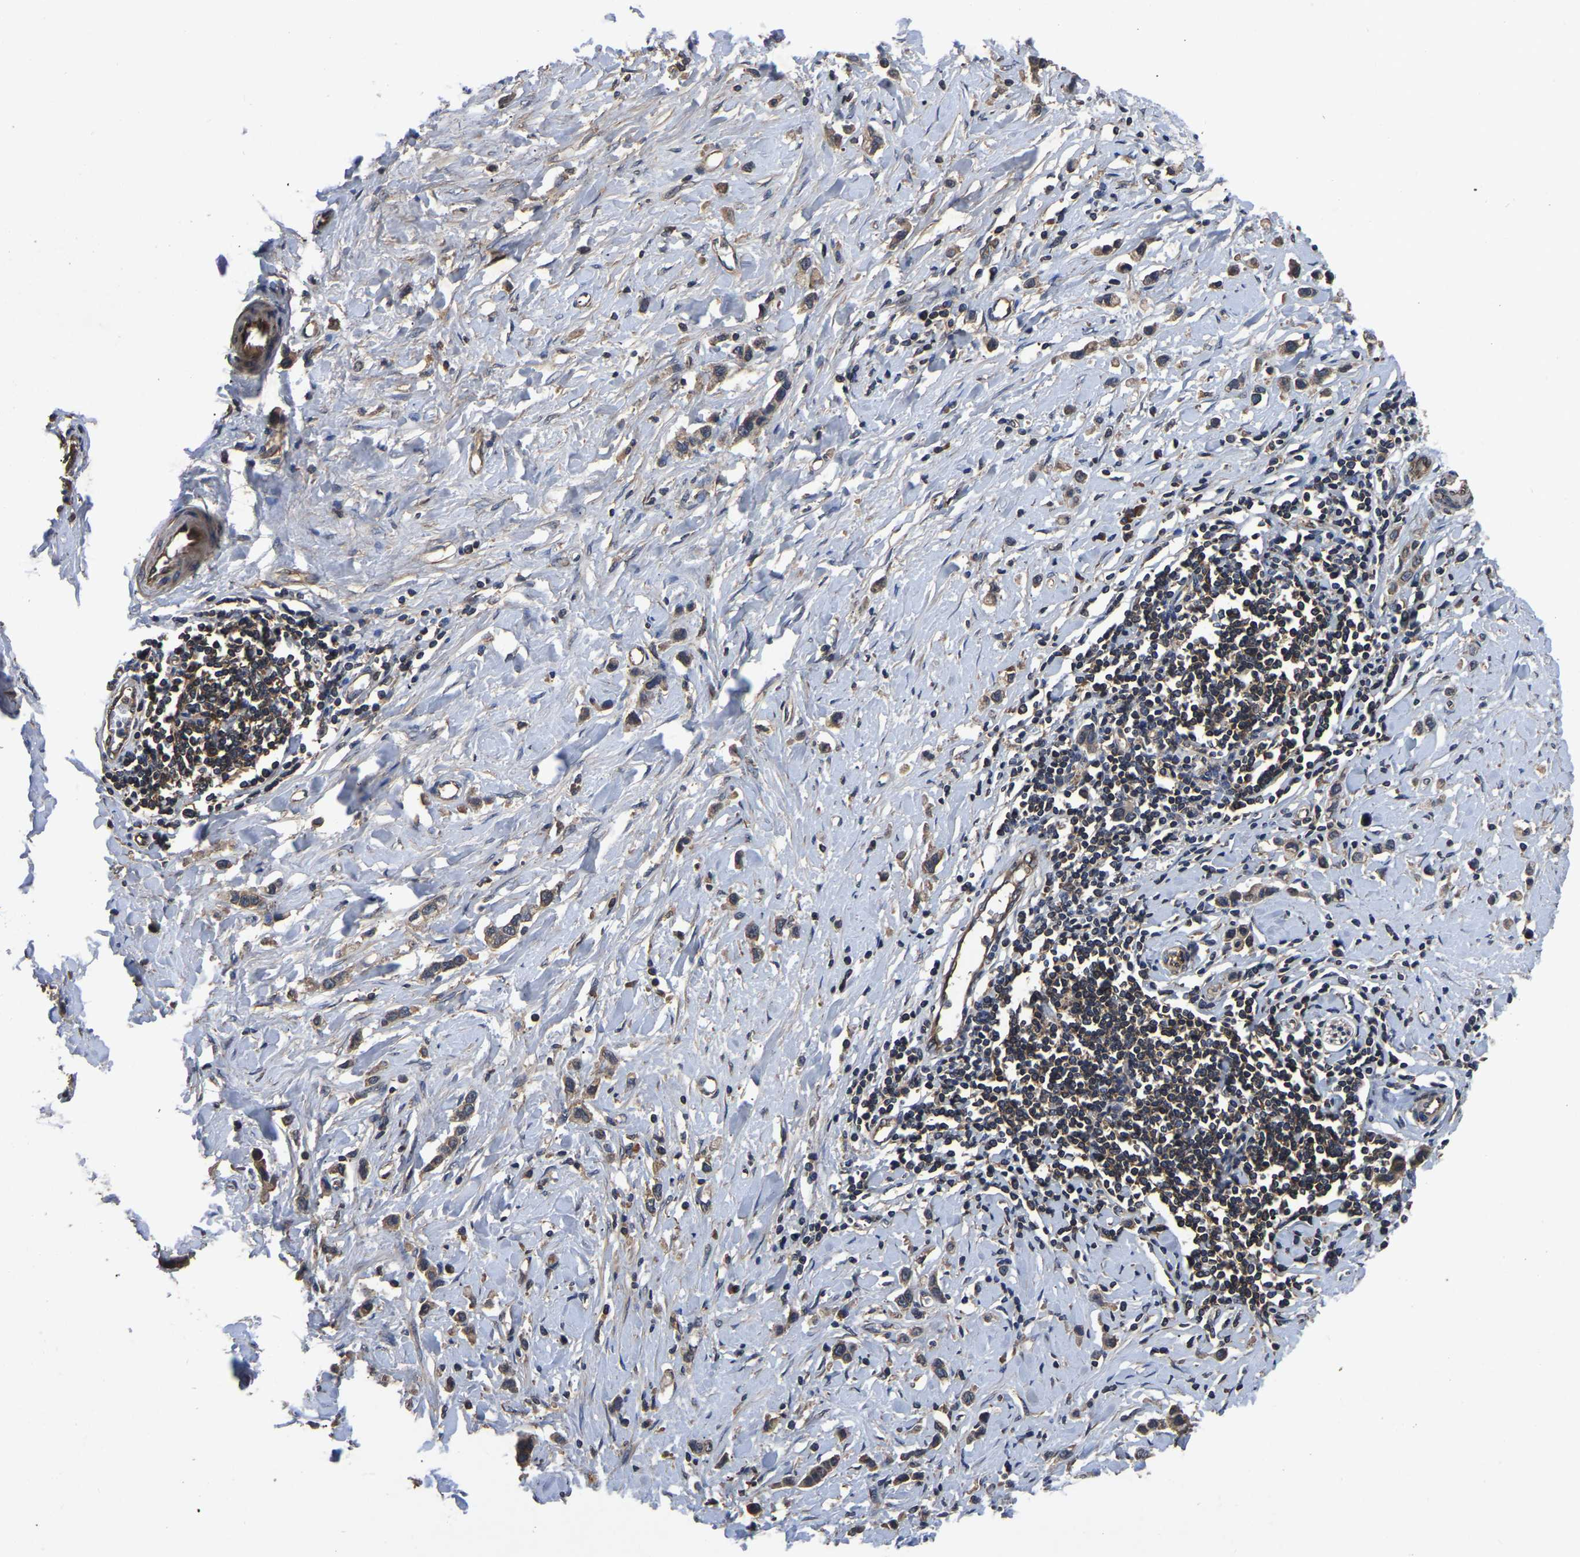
{"staining": {"intensity": "weak", "quantity": ">75%", "location": "cytoplasmic/membranous"}, "tissue": "stomach cancer", "cell_type": "Tumor cells", "image_type": "cancer", "snomed": [{"axis": "morphology", "description": "Adenocarcinoma, NOS"}, {"axis": "topography", "description": "Stomach"}], "caption": "Protein analysis of stomach cancer (adenocarcinoma) tissue displays weak cytoplasmic/membranous staining in approximately >75% of tumor cells.", "gene": "CRYZL1", "patient": {"sex": "female", "age": 65}}